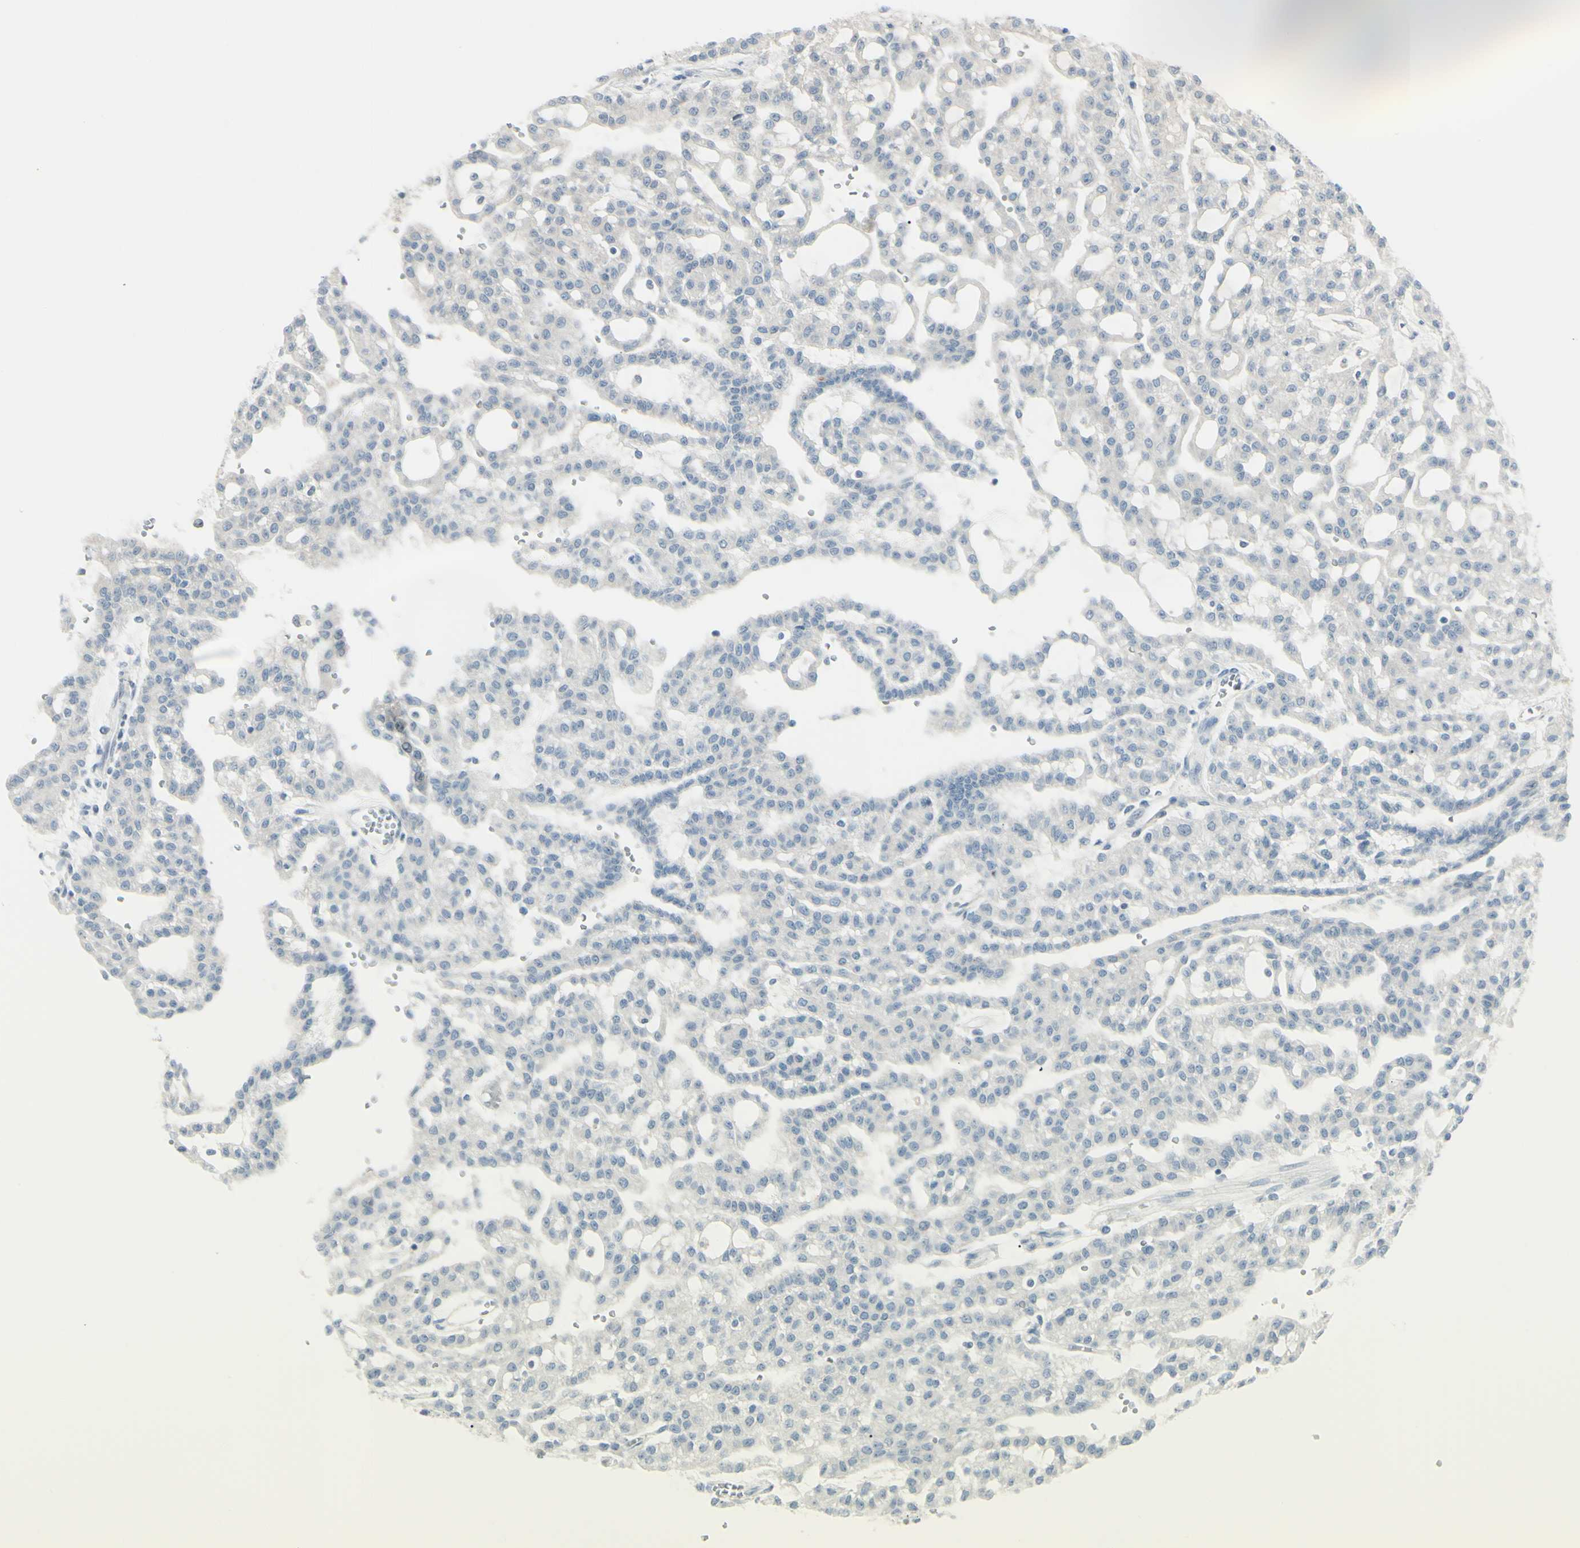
{"staining": {"intensity": "negative", "quantity": "none", "location": "none"}, "tissue": "renal cancer", "cell_type": "Tumor cells", "image_type": "cancer", "snomed": [{"axis": "morphology", "description": "Adenocarcinoma, NOS"}, {"axis": "topography", "description": "Kidney"}], "caption": "High power microscopy photomicrograph of an immunohistochemistry (IHC) photomicrograph of renal cancer, revealing no significant expression in tumor cells.", "gene": "SH3GL2", "patient": {"sex": "male", "age": 63}}